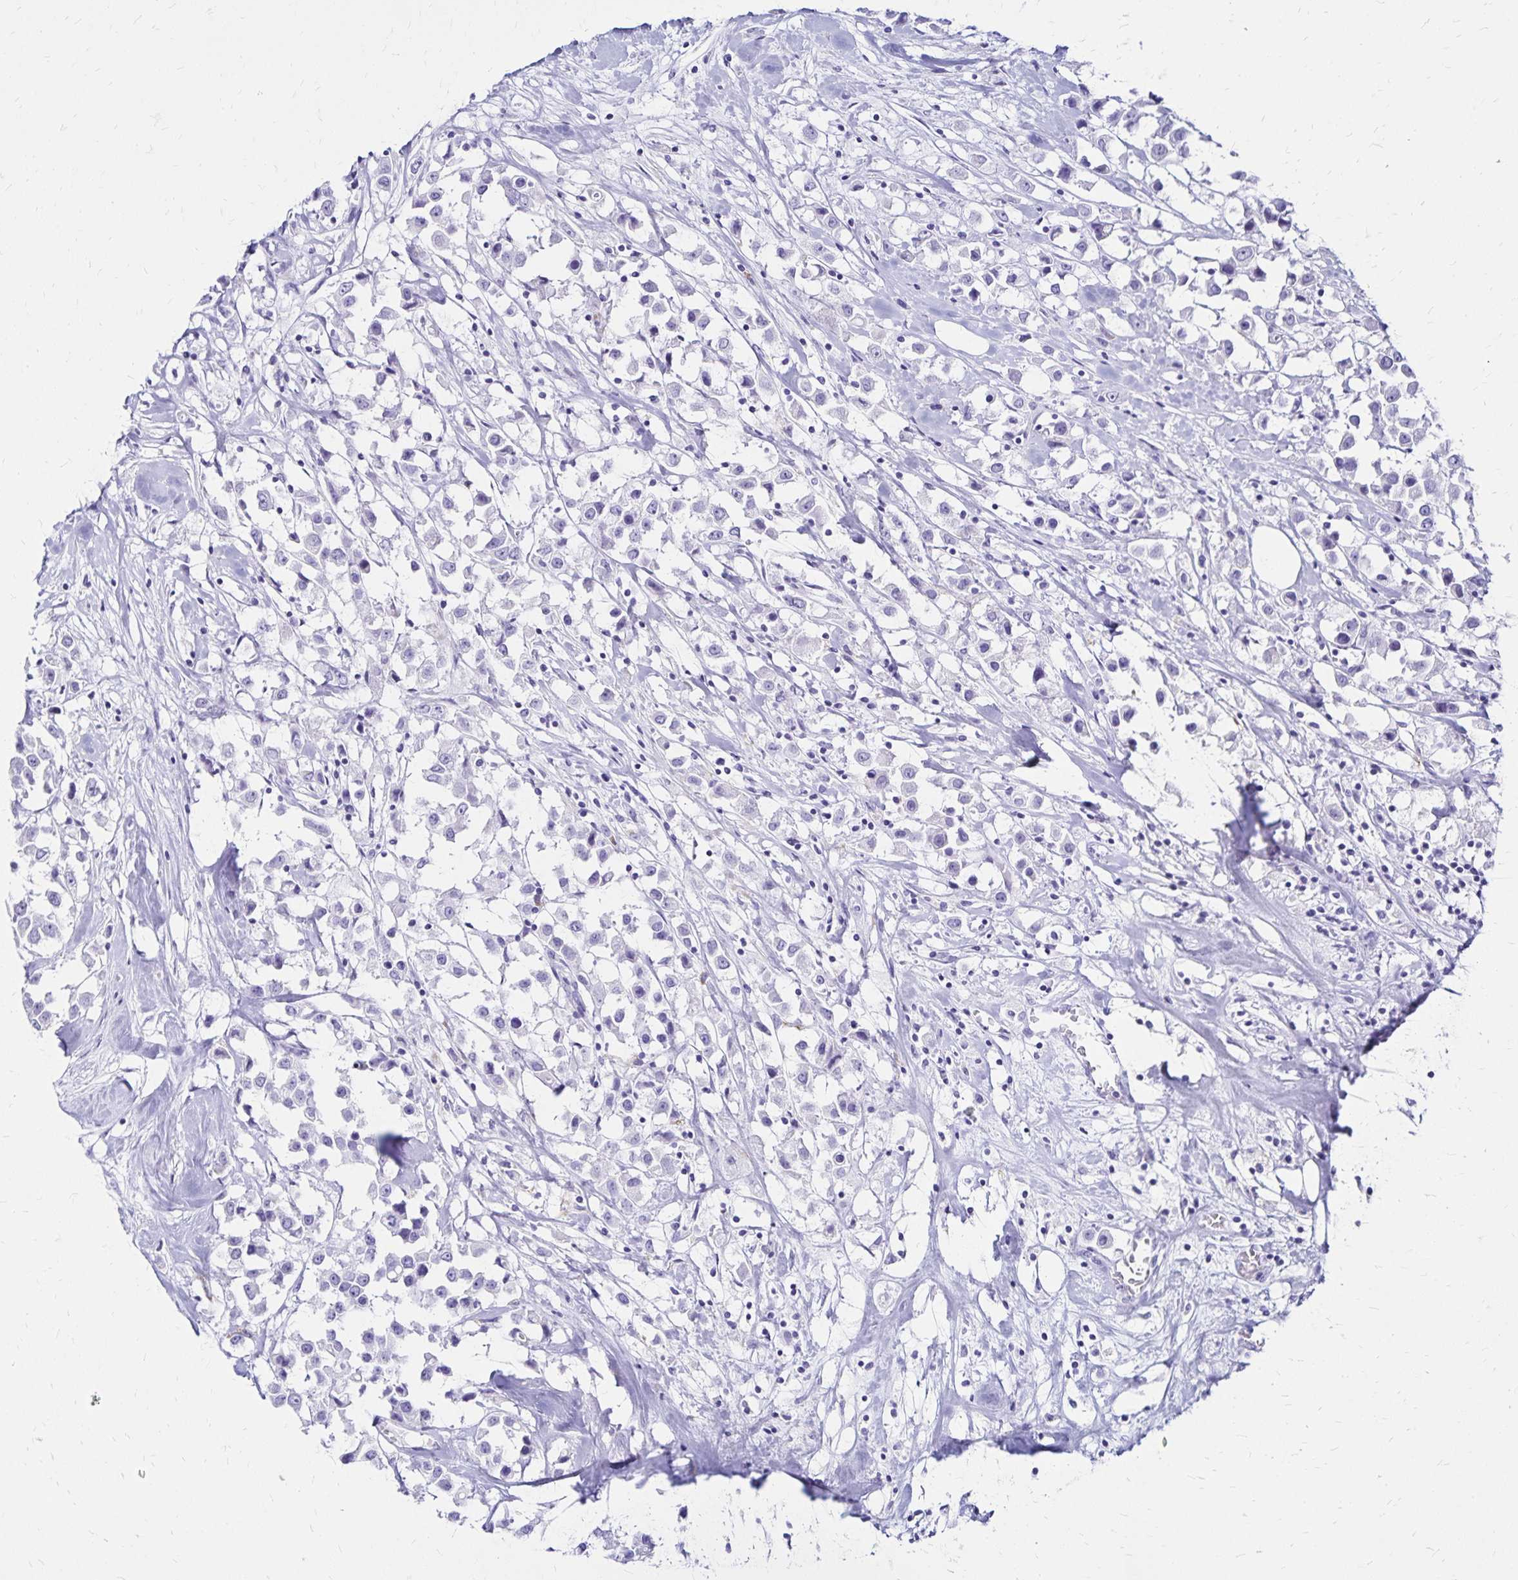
{"staining": {"intensity": "negative", "quantity": "none", "location": "none"}, "tissue": "breast cancer", "cell_type": "Tumor cells", "image_type": "cancer", "snomed": [{"axis": "morphology", "description": "Duct carcinoma"}, {"axis": "topography", "description": "Breast"}], "caption": "This is a image of immunohistochemistry (IHC) staining of breast cancer, which shows no positivity in tumor cells. (Brightfield microscopy of DAB (3,3'-diaminobenzidine) IHC at high magnification).", "gene": "LIN28B", "patient": {"sex": "female", "age": 61}}